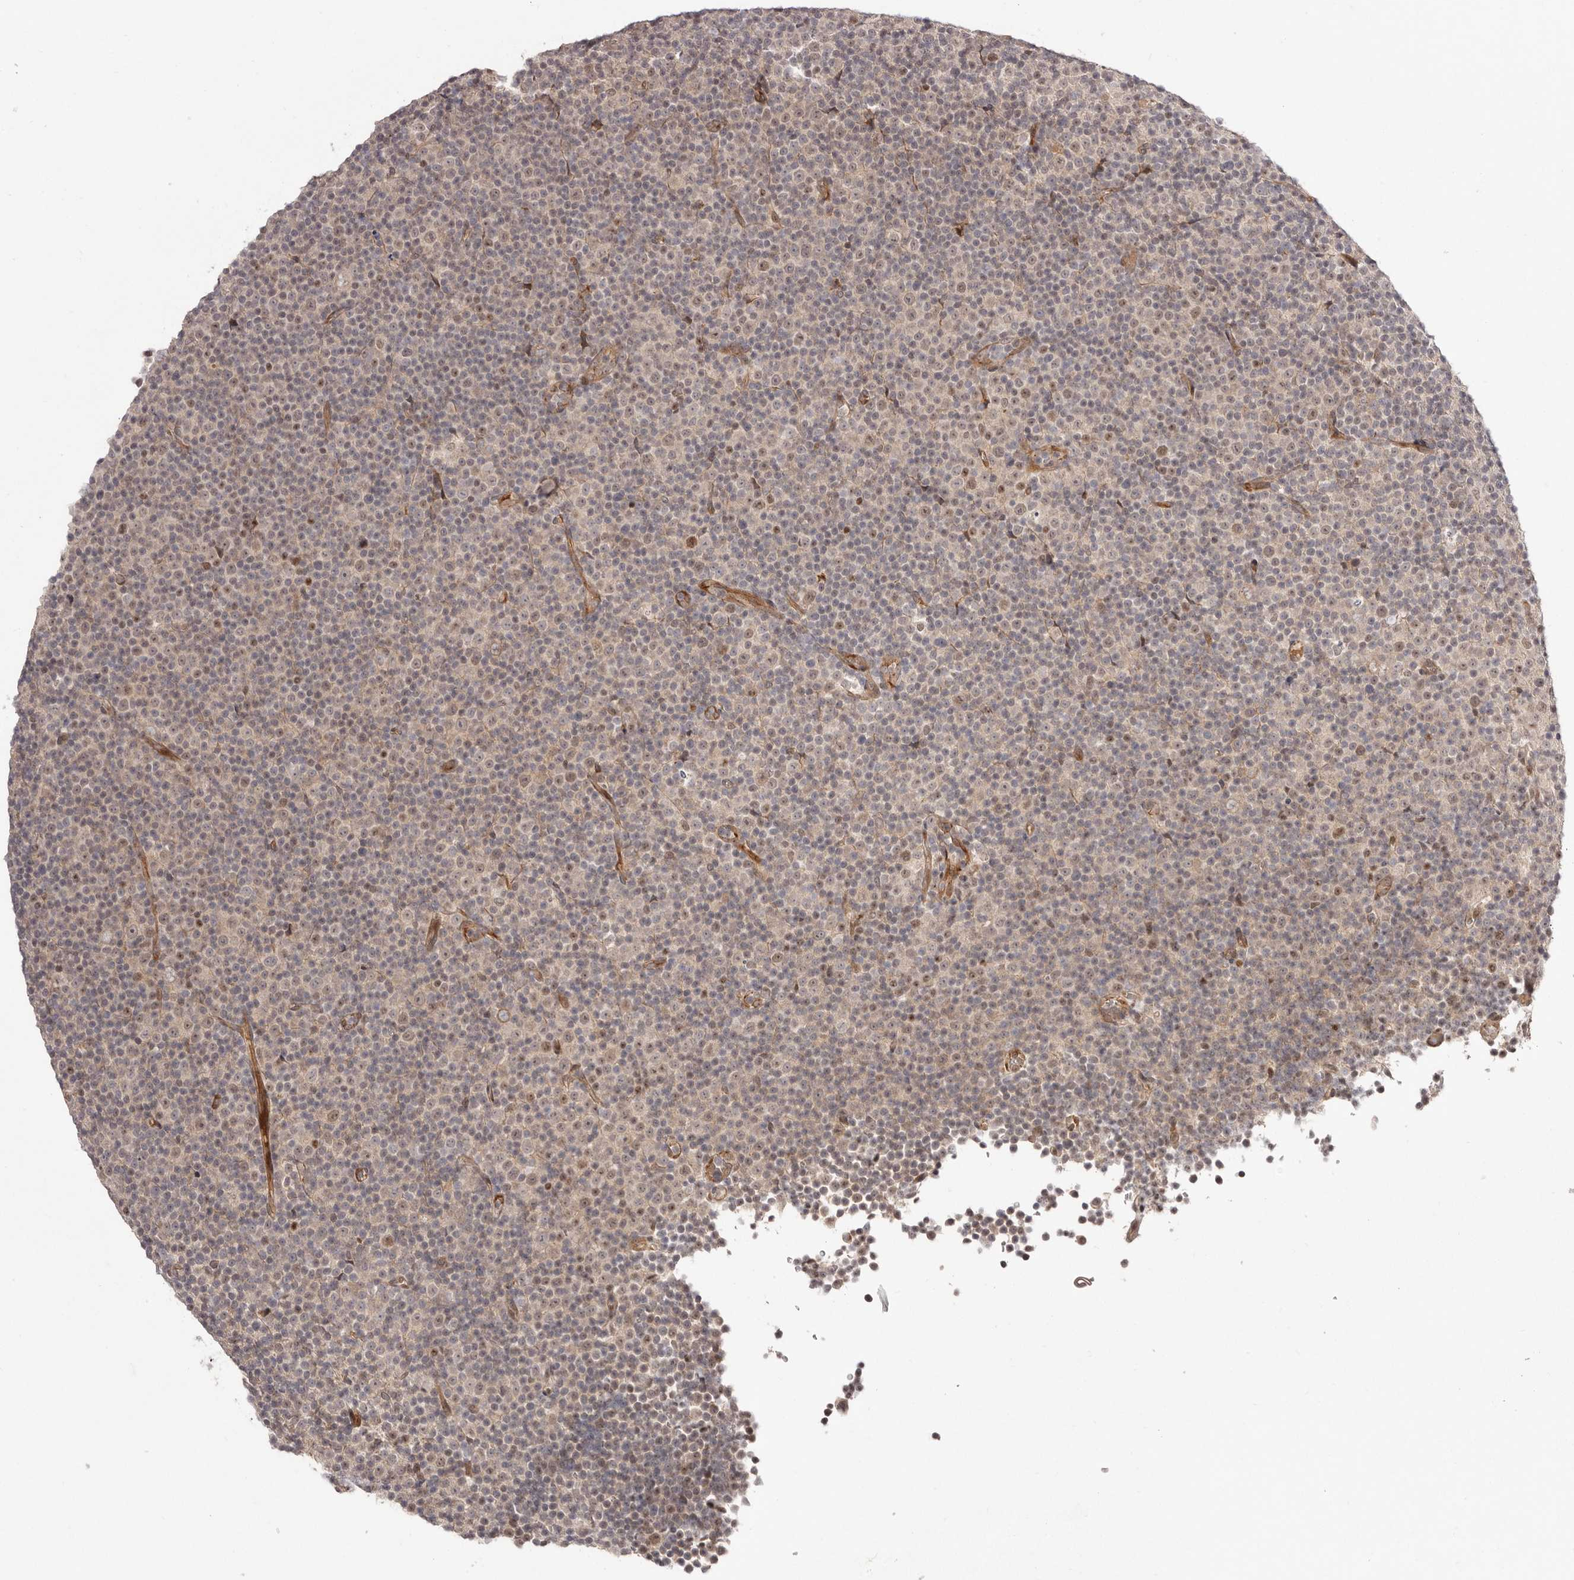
{"staining": {"intensity": "weak", "quantity": "25%-75%", "location": "nuclear"}, "tissue": "lymphoma", "cell_type": "Tumor cells", "image_type": "cancer", "snomed": [{"axis": "morphology", "description": "Malignant lymphoma, non-Hodgkin's type, Low grade"}, {"axis": "topography", "description": "Lymph node"}], "caption": "Protein expression analysis of lymphoma displays weak nuclear positivity in about 25%-75% of tumor cells.", "gene": "EGR3", "patient": {"sex": "female", "age": 67}}